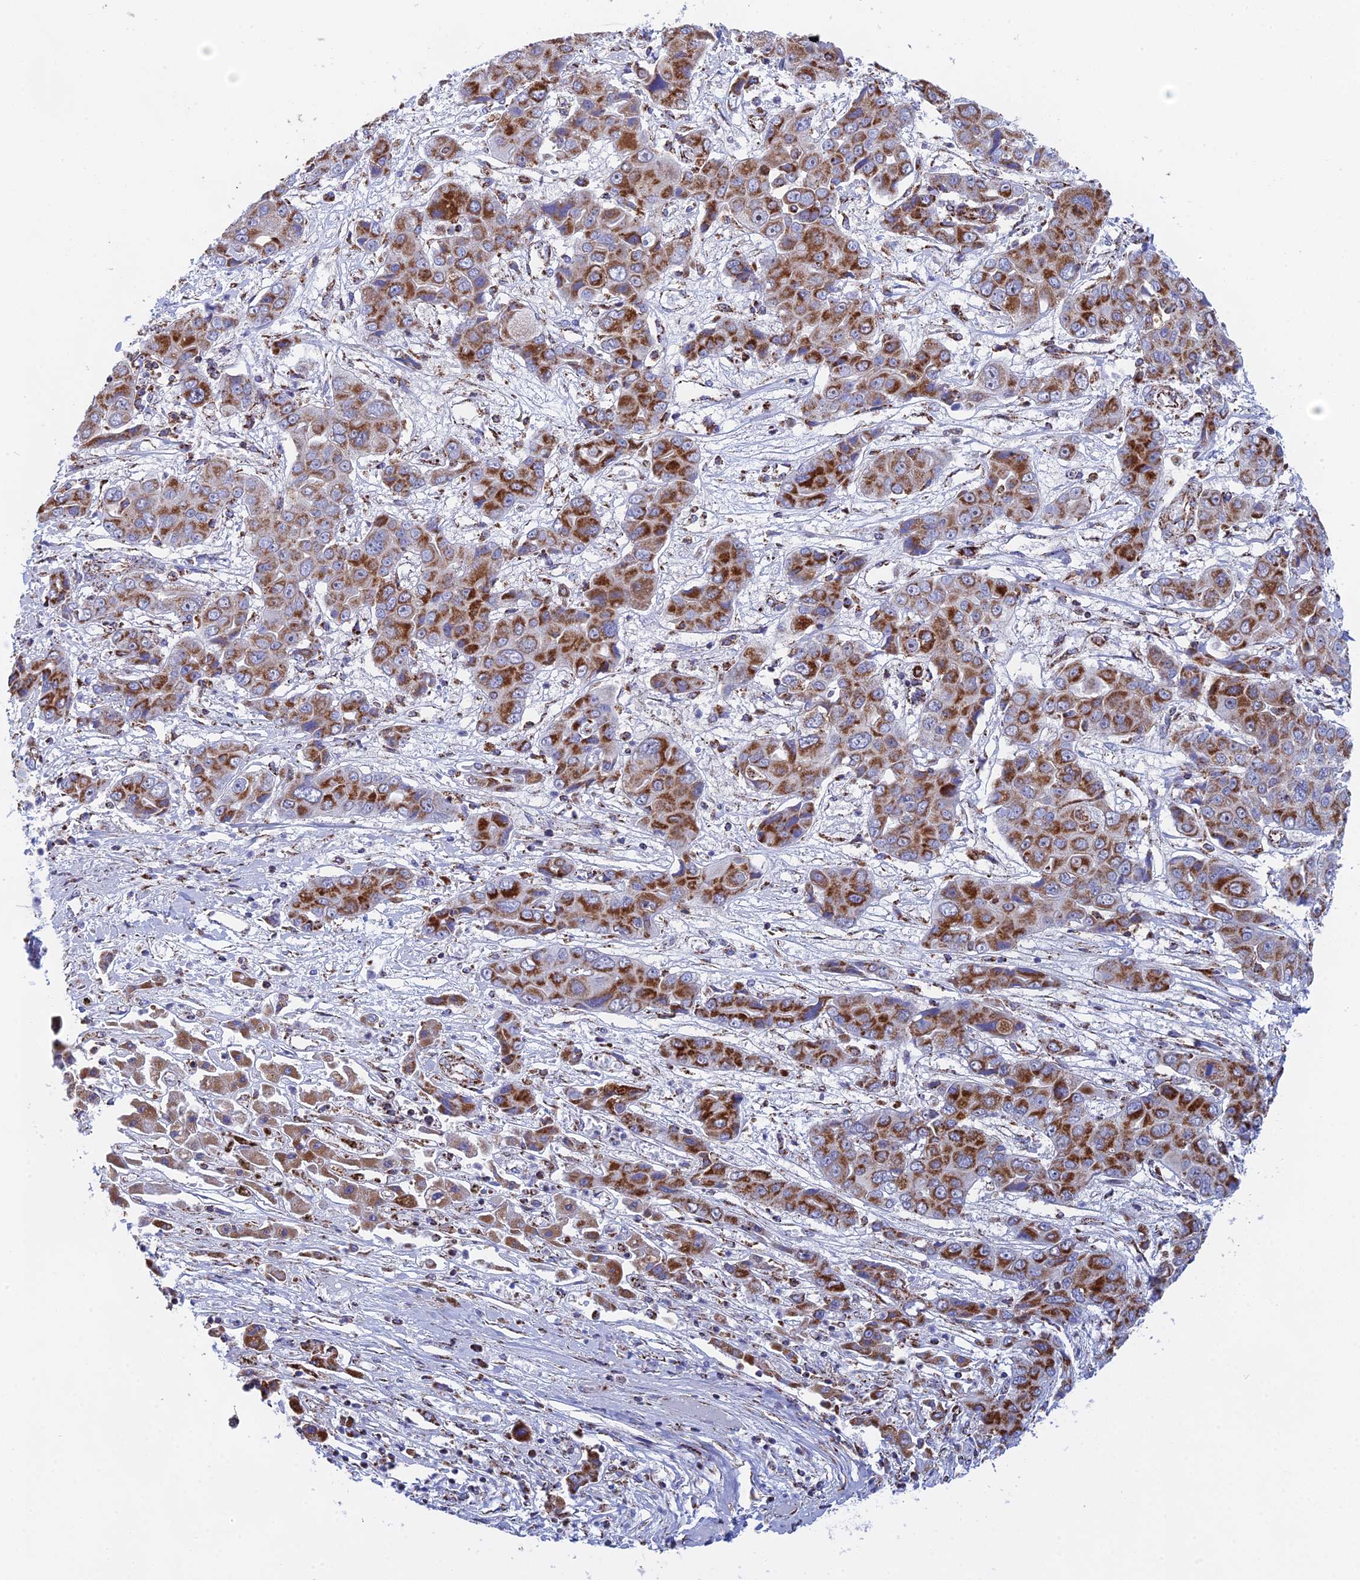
{"staining": {"intensity": "strong", "quantity": ">75%", "location": "cytoplasmic/membranous"}, "tissue": "liver cancer", "cell_type": "Tumor cells", "image_type": "cancer", "snomed": [{"axis": "morphology", "description": "Cholangiocarcinoma"}, {"axis": "topography", "description": "Liver"}], "caption": "A brown stain shows strong cytoplasmic/membranous positivity of a protein in cholangiocarcinoma (liver) tumor cells. (Brightfield microscopy of DAB IHC at high magnification).", "gene": "NDUFA5", "patient": {"sex": "male", "age": 67}}